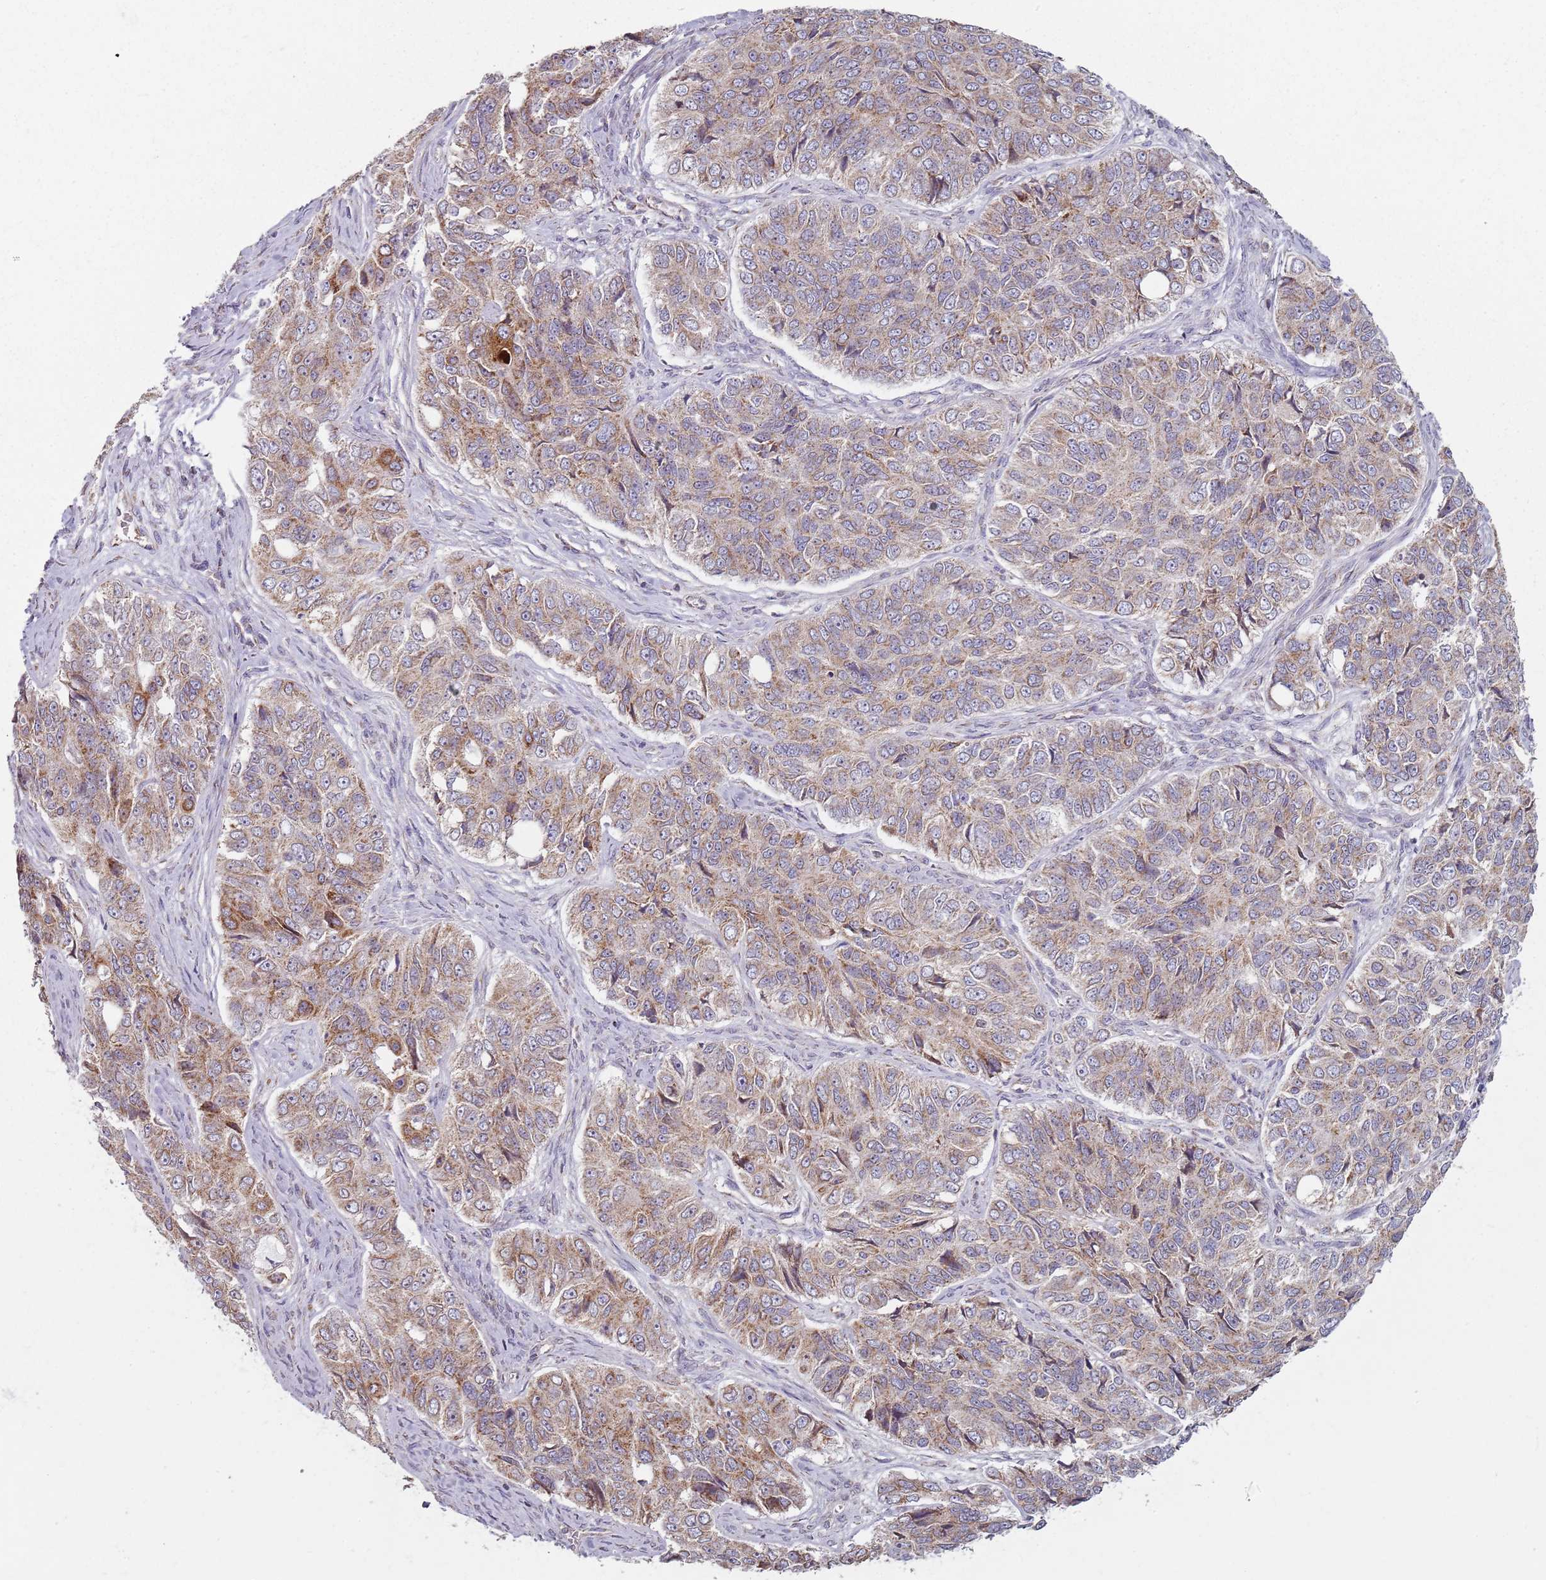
{"staining": {"intensity": "moderate", "quantity": ">75%", "location": "cytoplasmic/membranous"}, "tissue": "ovarian cancer", "cell_type": "Tumor cells", "image_type": "cancer", "snomed": [{"axis": "morphology", "description": "Carcinoma, endometroid"}, {"axis": "topography", "description": "Ovary"}], "caption": "Ovarian cancer (endometroid carcinoma) stained for a protein exhibits moderate cytoplasmic/membranous positivity in tumor cells. The protein of interest is shown in brown color, while the nuclei are stained blue.", "gene": "GAS8", "patient": {"sex": "female", "age": 51}}